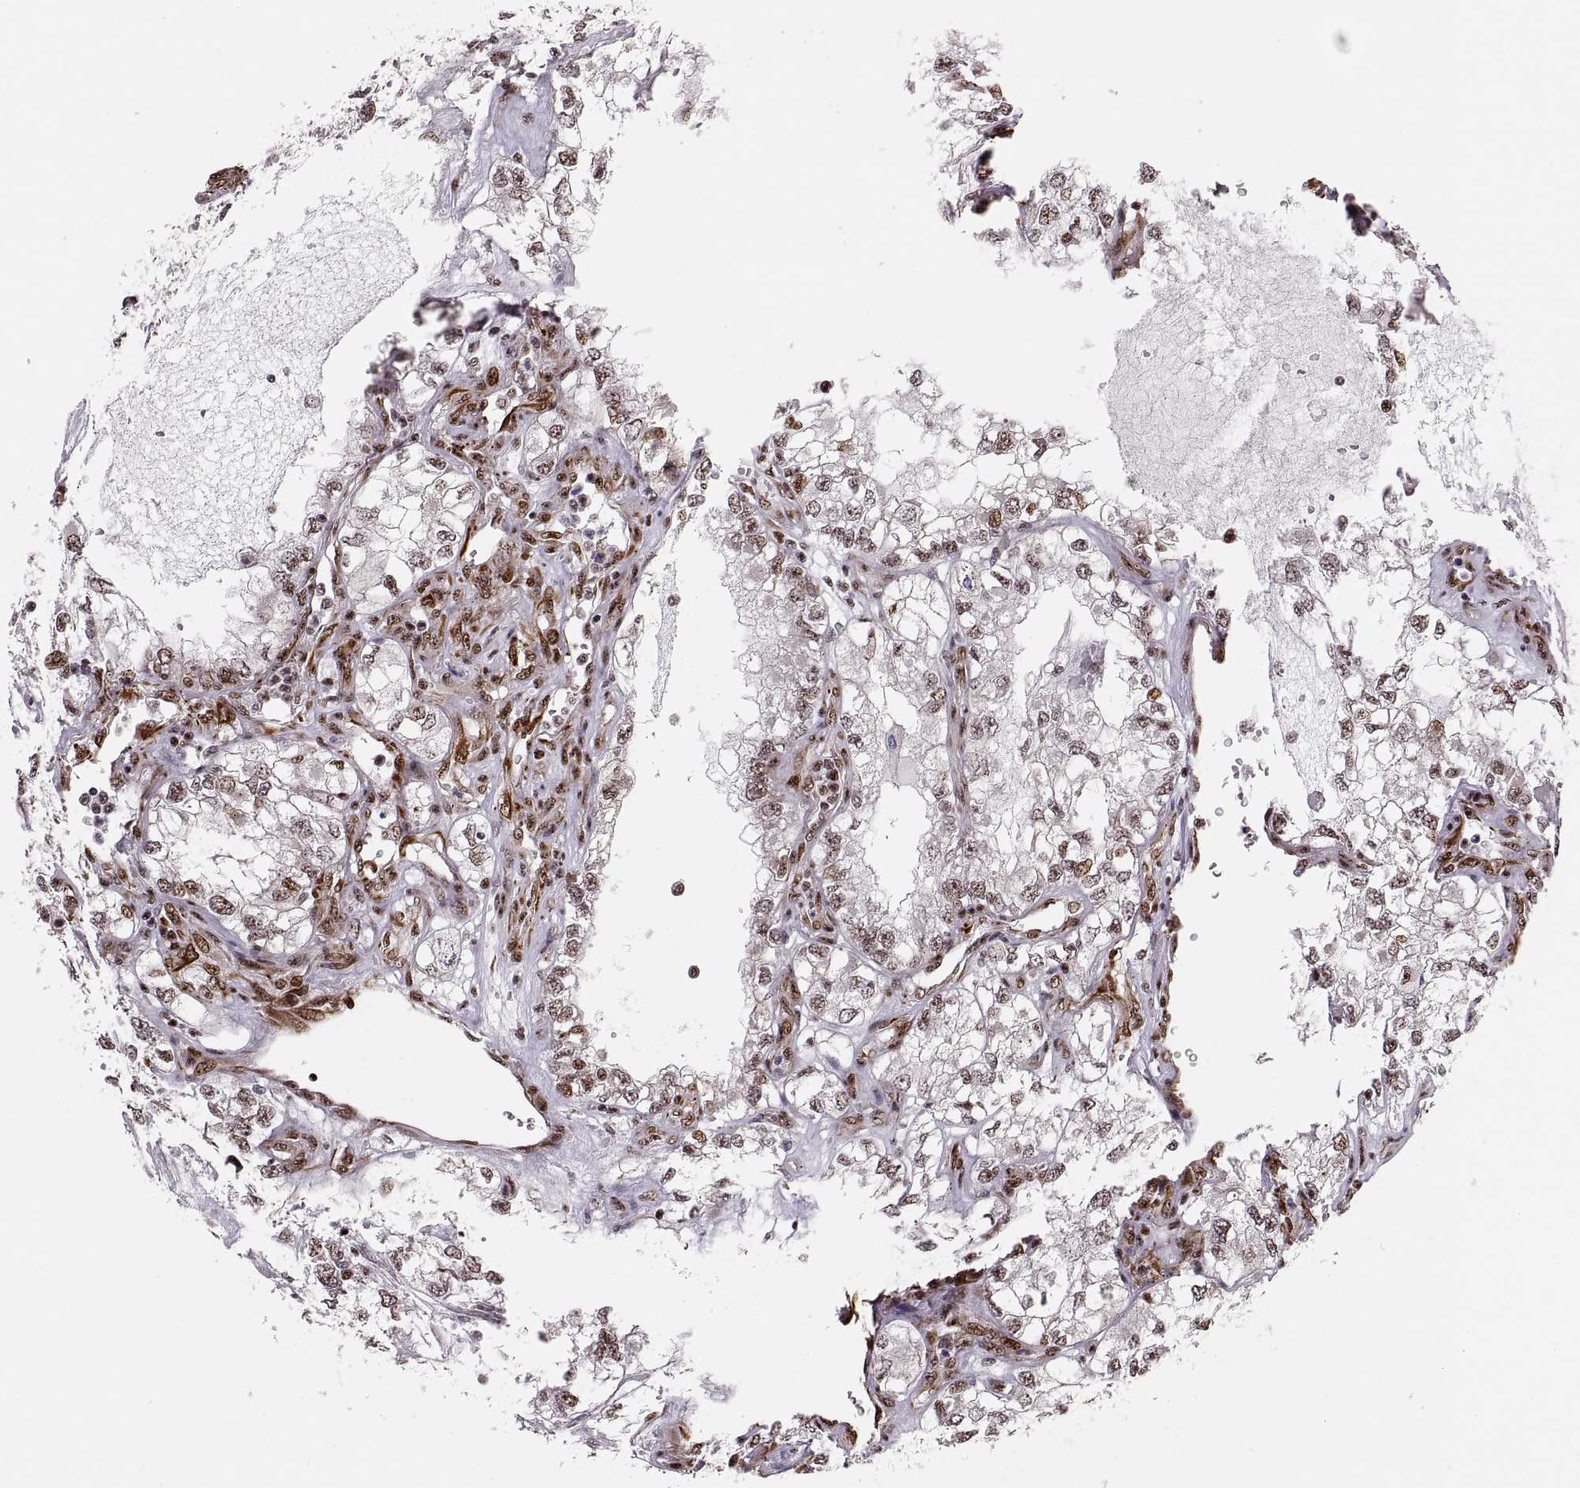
{"staining": {"intensity": "moderate", "quantity": "25%-75%", "location": "nuclear"}, "tissue": "renal cancer", "cell_type": "Tumor cells", "image_type": "cancer", "snomed": [{"axis": "morphology", "description": "Adenocarcinoma, NOS"}, {"axis": "topography", "description": "Kidney"}], "caption": "Protein analysis of adenocarcinoma (renal) tissue exhibits moderate nuclear positivity in approximately 25%-75% of tumor cells. The protein of interest is stained brown, and the nuclei are stained in blue (DAB IHC with brightfield microscopy, high magnification).", "gene": "ZCCHC17", "patient": {"sex": "female", "age": 59}}